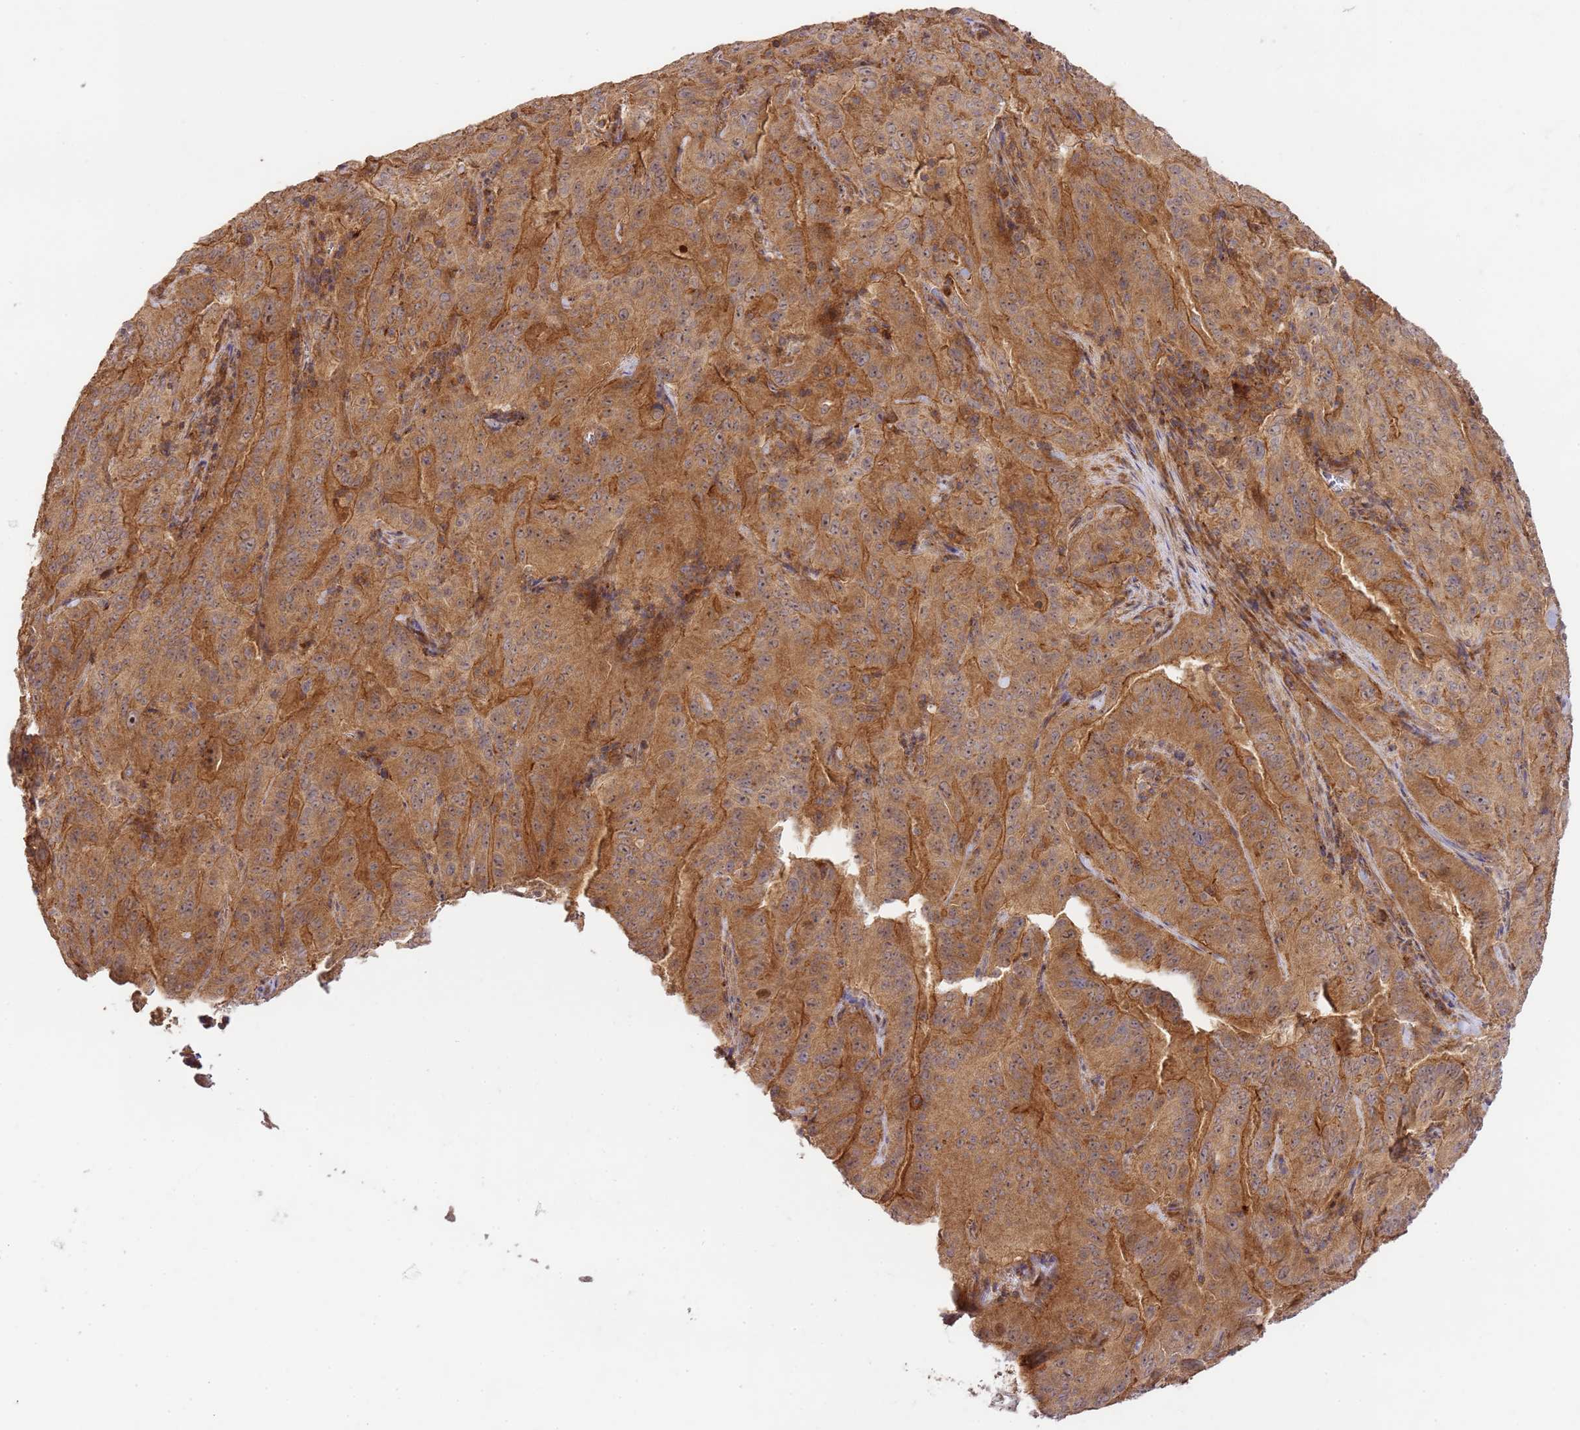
{"staining": {"intensity": "moderate", "quantity": ">75%", "location": "cytoplasmic/membranous"}, "tissue": "pancreatic cancer", "cell_type": "Tumor cells", "image_type": "cancer", "snomed": [{"axis": "morphology", "description": "Adenocarcinoma, NOS"}, {"axis": "topography", "description": "Pancreas"}], "caption": "A micrograph showing moderate cytoplasmic/membranous expression in approximately >75% of tumor cells in pancreatic cancer (adenocarcinoma), as visualized by brown immunohistochemical staining.", "gene": "GAREM1", "patient": {"sex": "male", "age": 63}}